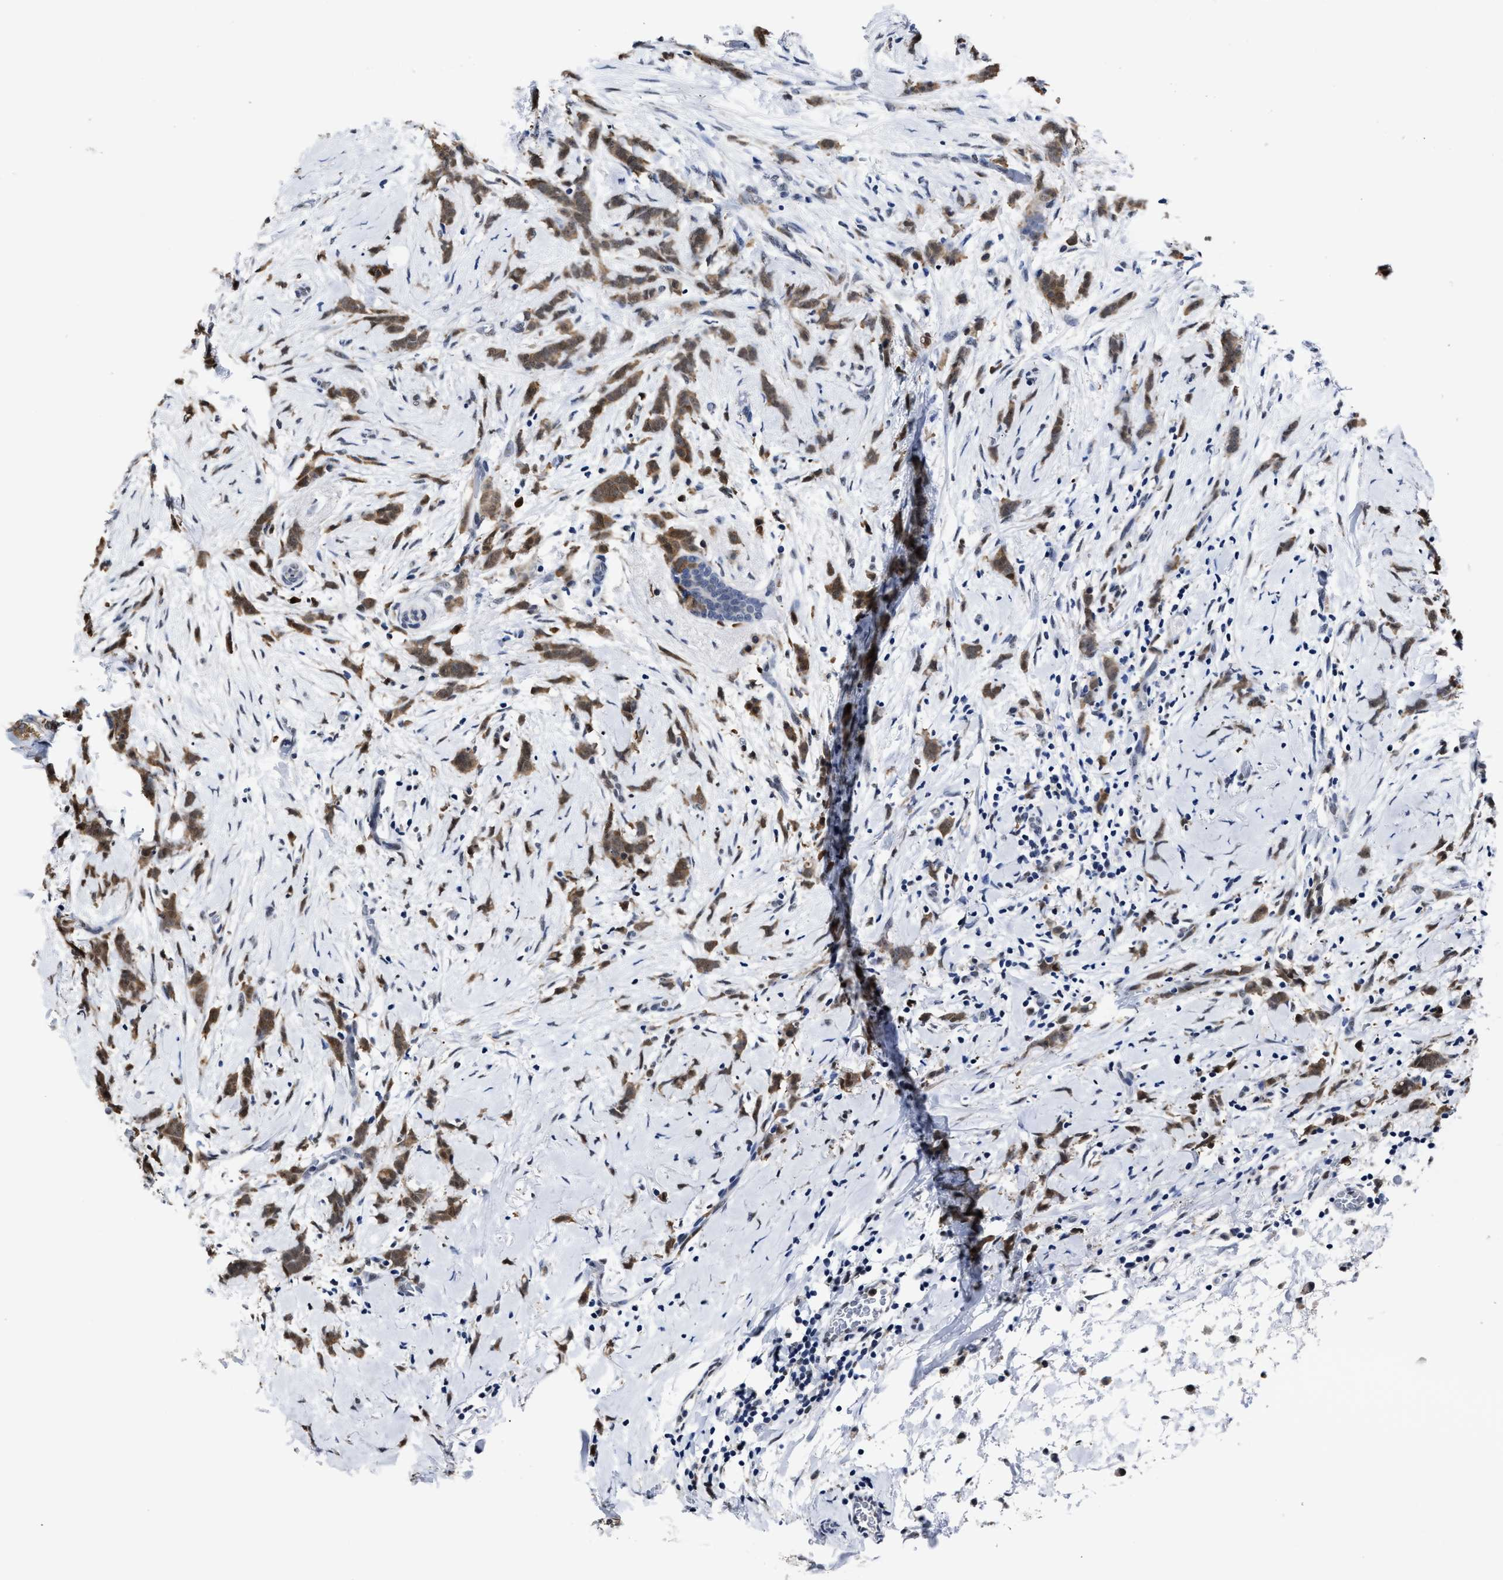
{"staining": {"intensity": "moderate", "quantity": ">75%", "location": "cytoplasmic/membranous"}, "tissue": "breast cancer", "cell_type": "Tumor cells", "image_type": "cancer", "snomed": [{"axis": "morphology", "description": "Lobular carcinoma, in situ"}, {"axis": "morphology", "description": "Lobular carcinoma"}, {"axis": "topography", "description": "Breast"}], "caption": "Approximately >75% of tumor cells in breast cancer (lobular carcinoma) exhibit moderate cytoplasmic/membranous protein expression as visualized by brown immunohistochemical staining.", "gene": "PRPF4B", "patient": {"sex": "female", "age": 41}}